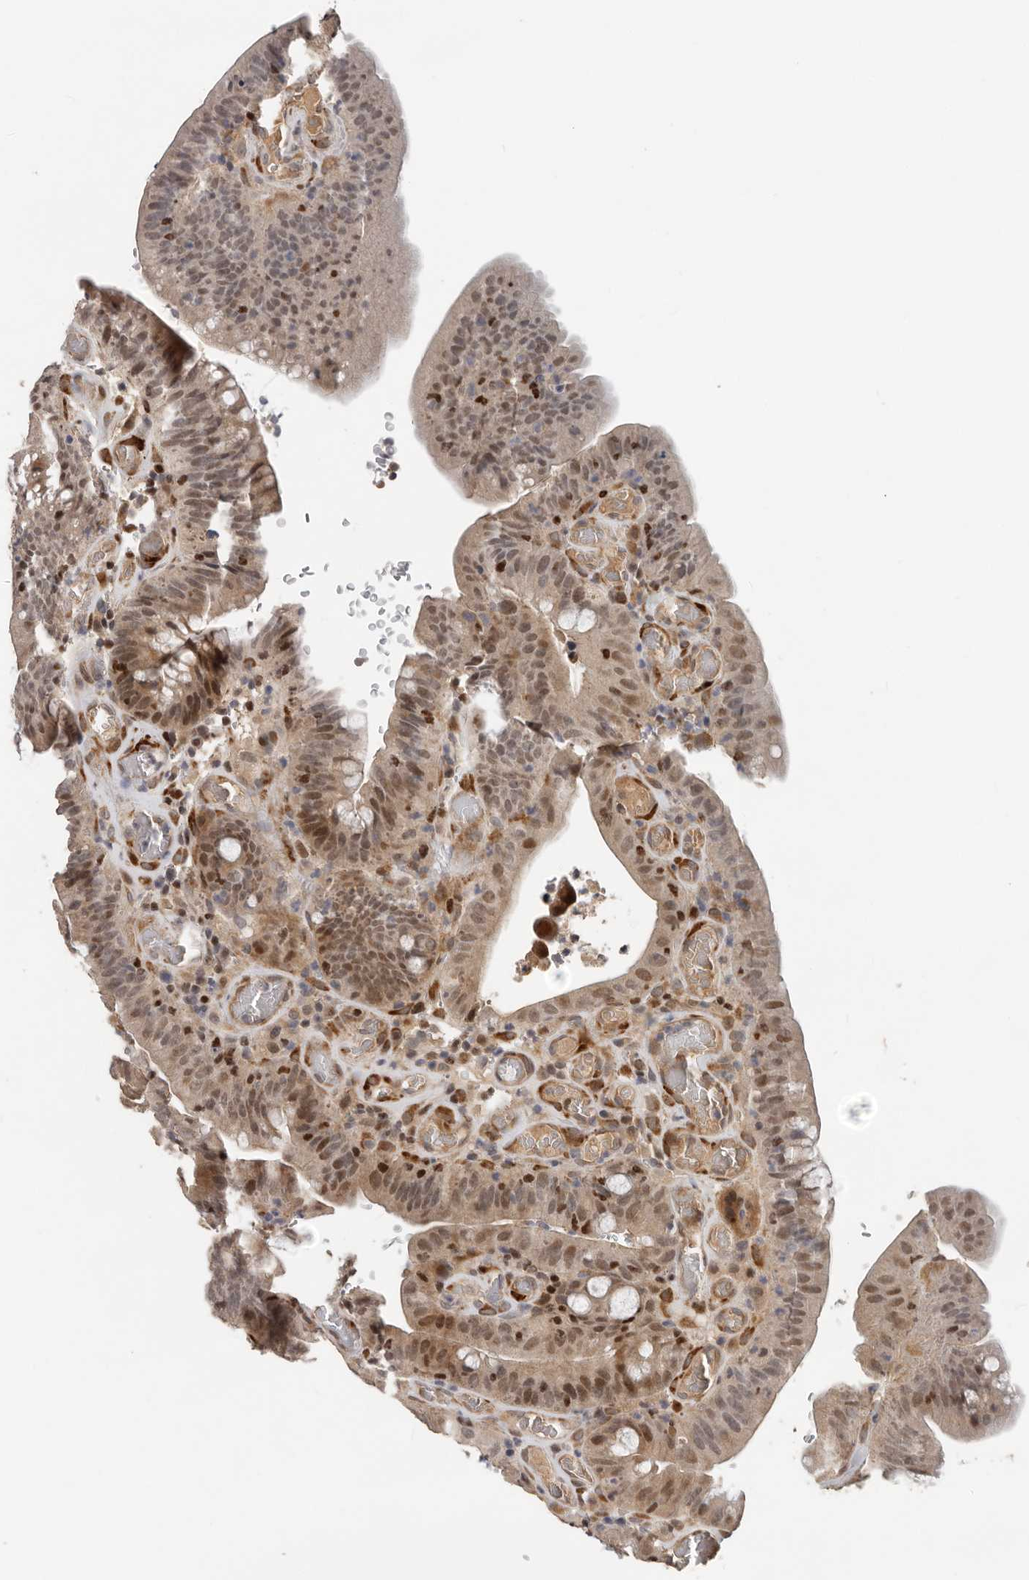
{"staining": {"intensity": "moderate", "quantity": ">75%", "location": "nuclear"}, "tissue": "colorectal cancer", "cell_type": "Tumor cells", "image_type": "cancer", "snomed": [{"axis": "morphology", "description": "Normal tissue, NOS"}, {"axis": "topography", "description": "Colon"}], "caption": "IHC (DAB (3,3'-diaminobenzidine)) staining of colorectal cancer shows moderate nuclear protein positivity in about >75% of tumor cells.", "gene": "HENMT1", "patient": {"sex": "female", "age": 82}}